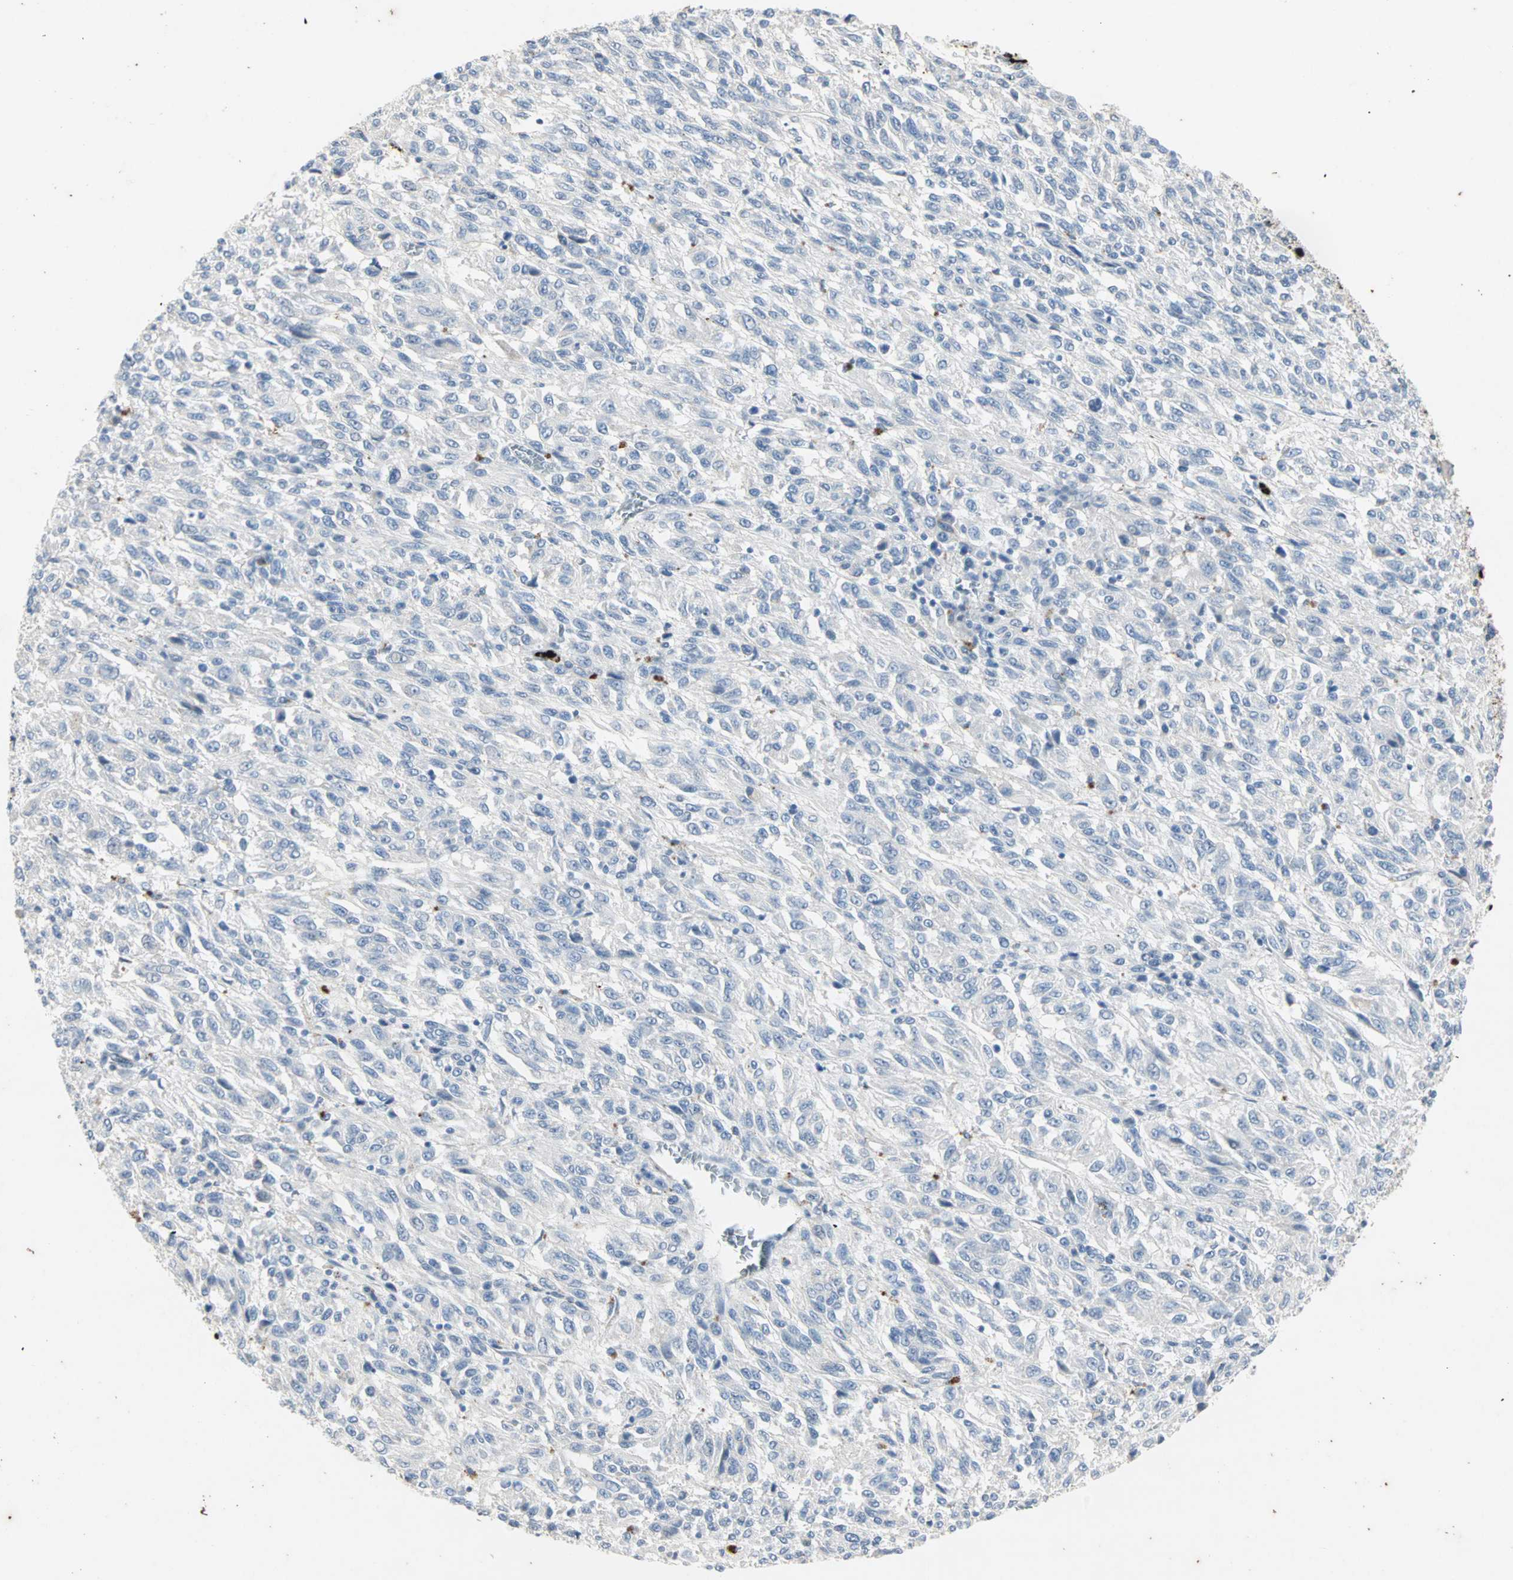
{"staining": {"intensity": "negative", "quantity": "none", "location": "none"}, "tissue": "melanoma", "cell_type": "Tumor cells", "image_type": "cancer", "snomed": [{"axis": "morphology", "description": "Malignant melanoma, Metastatic site"}, {"axis": "topography", "description": "Lung"}], "caption": "Immunohistochemical staining of human malignant melanoma (metastatic site) demonstrates no significant staining in tumor cells.", "gene": "CEACAM6", "patient": {"sex": "male", "age": 64}}